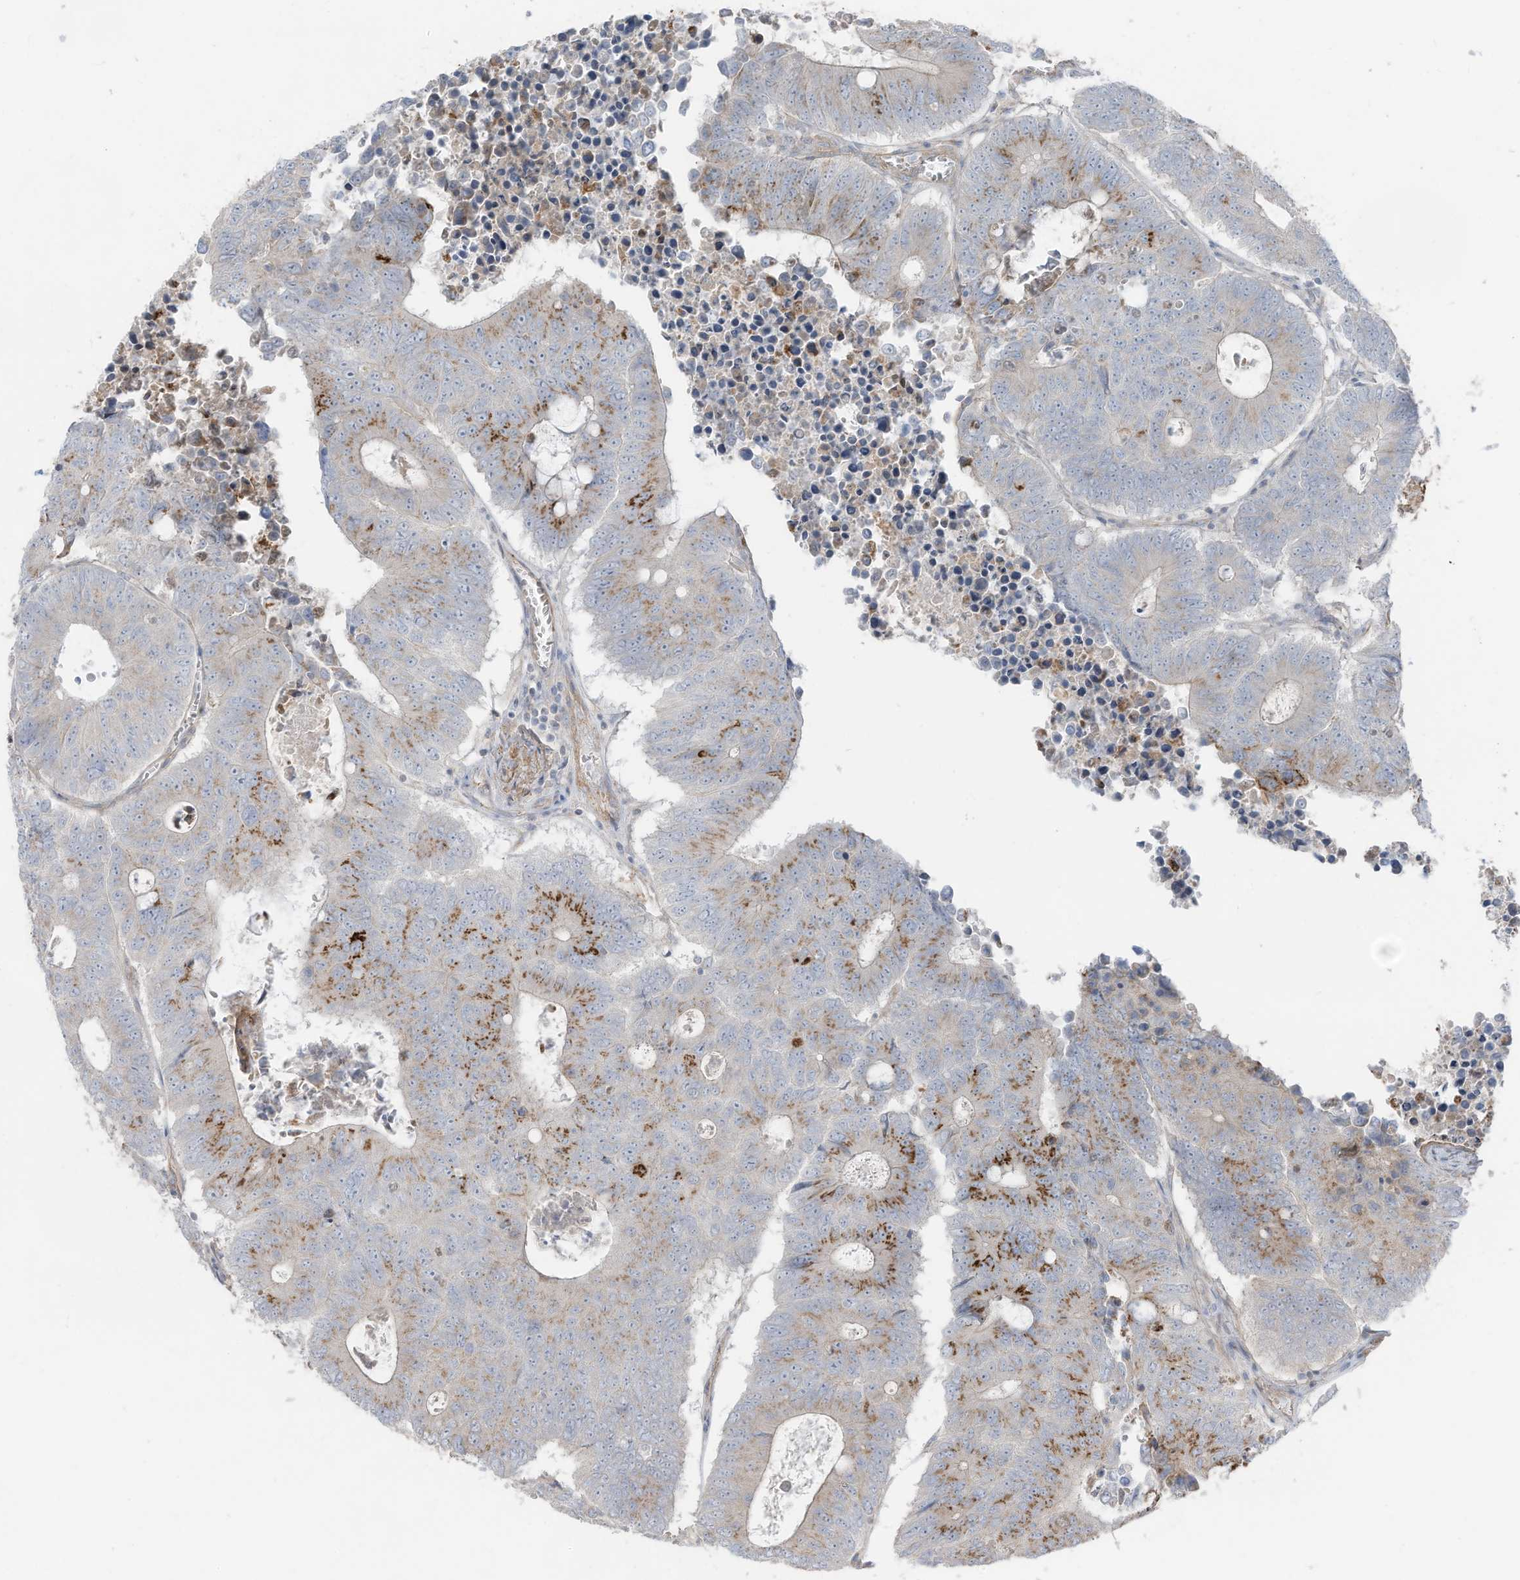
{"staining": {"intensity": "moderate", "quantity": "25%-75%", "location": "cytoplasmic/membranous"}, "tissue": "colorectal cancer", "cell_type": "Tumor cells", "image_type": "cancer", "snomed": [{"axis": "morphology", "description": "Adenocarcinoma, NOS"}, {"axis": "topography", "description": "Colon"}], "caption": "This histopathology image exhibits colorectal cancer stained with immunohistochemistry (IHC) to label a protein in brown. The cytoplasmic/membranous of tumor cells show moderate positivity for the protein. Nuclei are counter-stained blue.", "gene": "SLC17A7", "patient": {"sex": "male", "age": 87}}